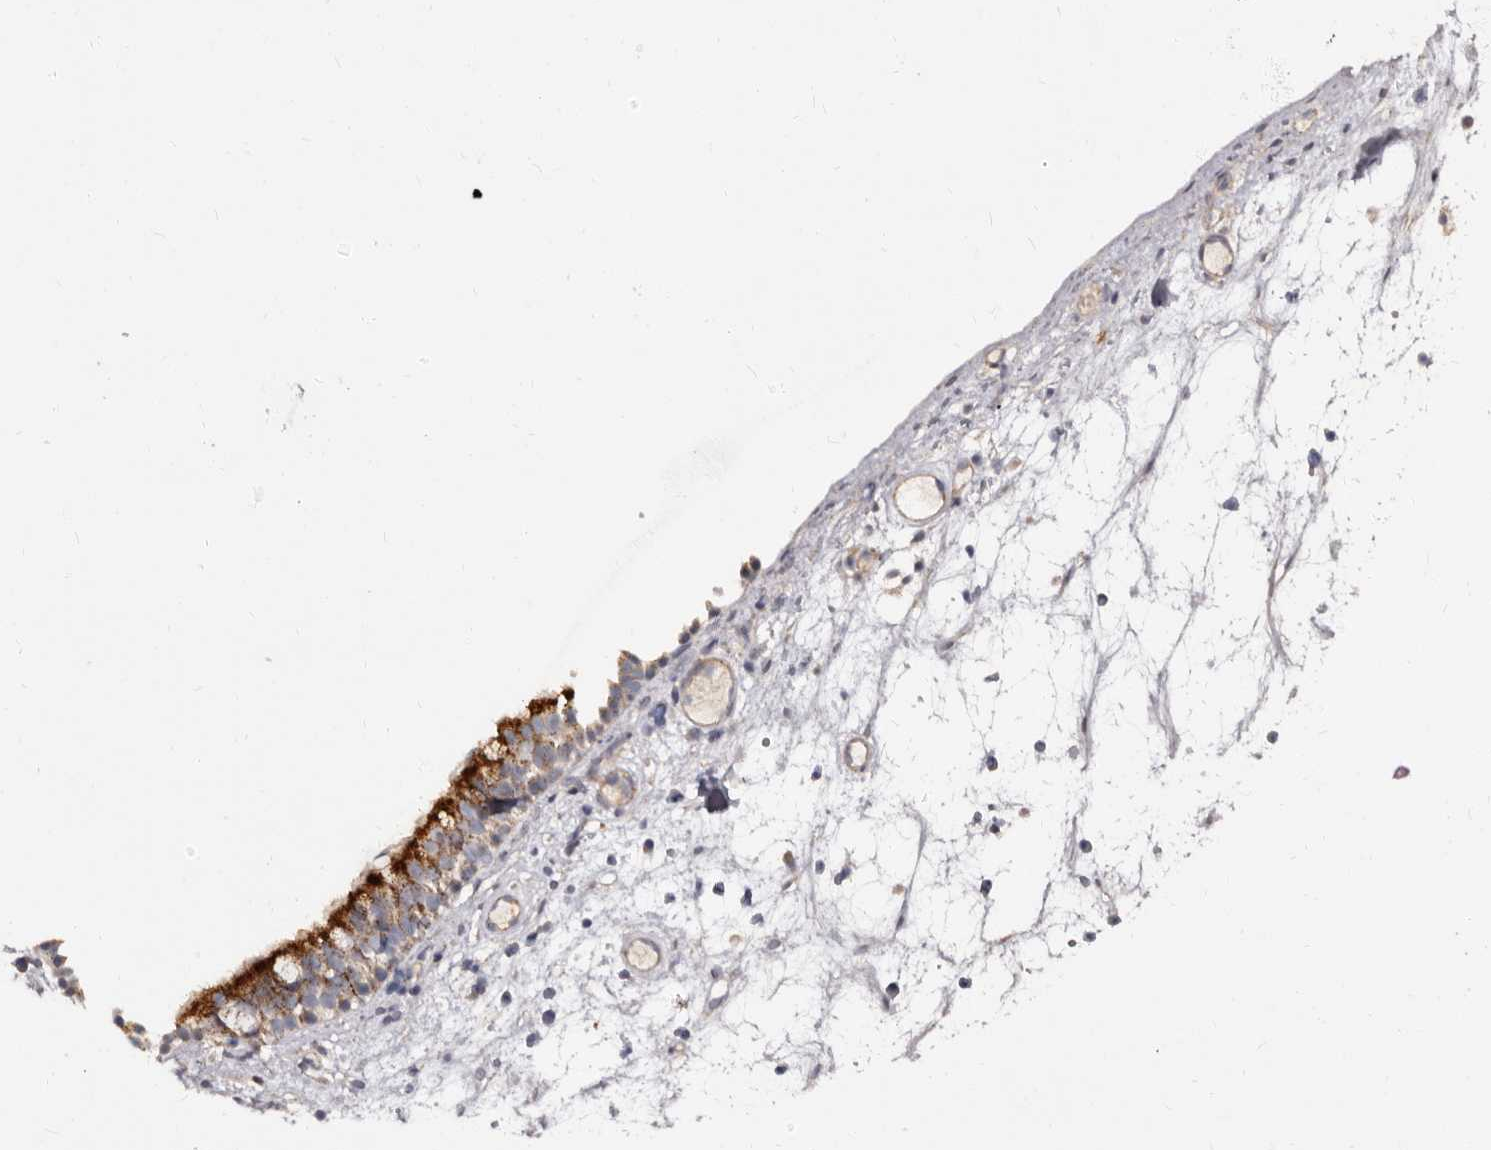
{"staining": {"intensity": "strong", "quantity": "25%-75%", "location": "cytoplasmic/membranous"}, "tissue": "nasopharynx", "cell_type": "Respiratory epithelial cells", "image_type": "normal", "snomed": [{"axis": "morphology", "description": "Normal tissue, NOS"}, {"axis": "morphology", "description": "Inflammation, NOS"}, {"axis": "morphology", "description": "Malignant melanoma, Metastatic site"}, {"axis": "topography", "description": "Nasopharynx"}], "caption": "A brown stain shows strong cytoplasmic/membranous expression of a protein in respiratory epithelial cells of normal nasopharynx.", "gene": "PTAFR", "patient": {"sex": "male", "age": 70}}